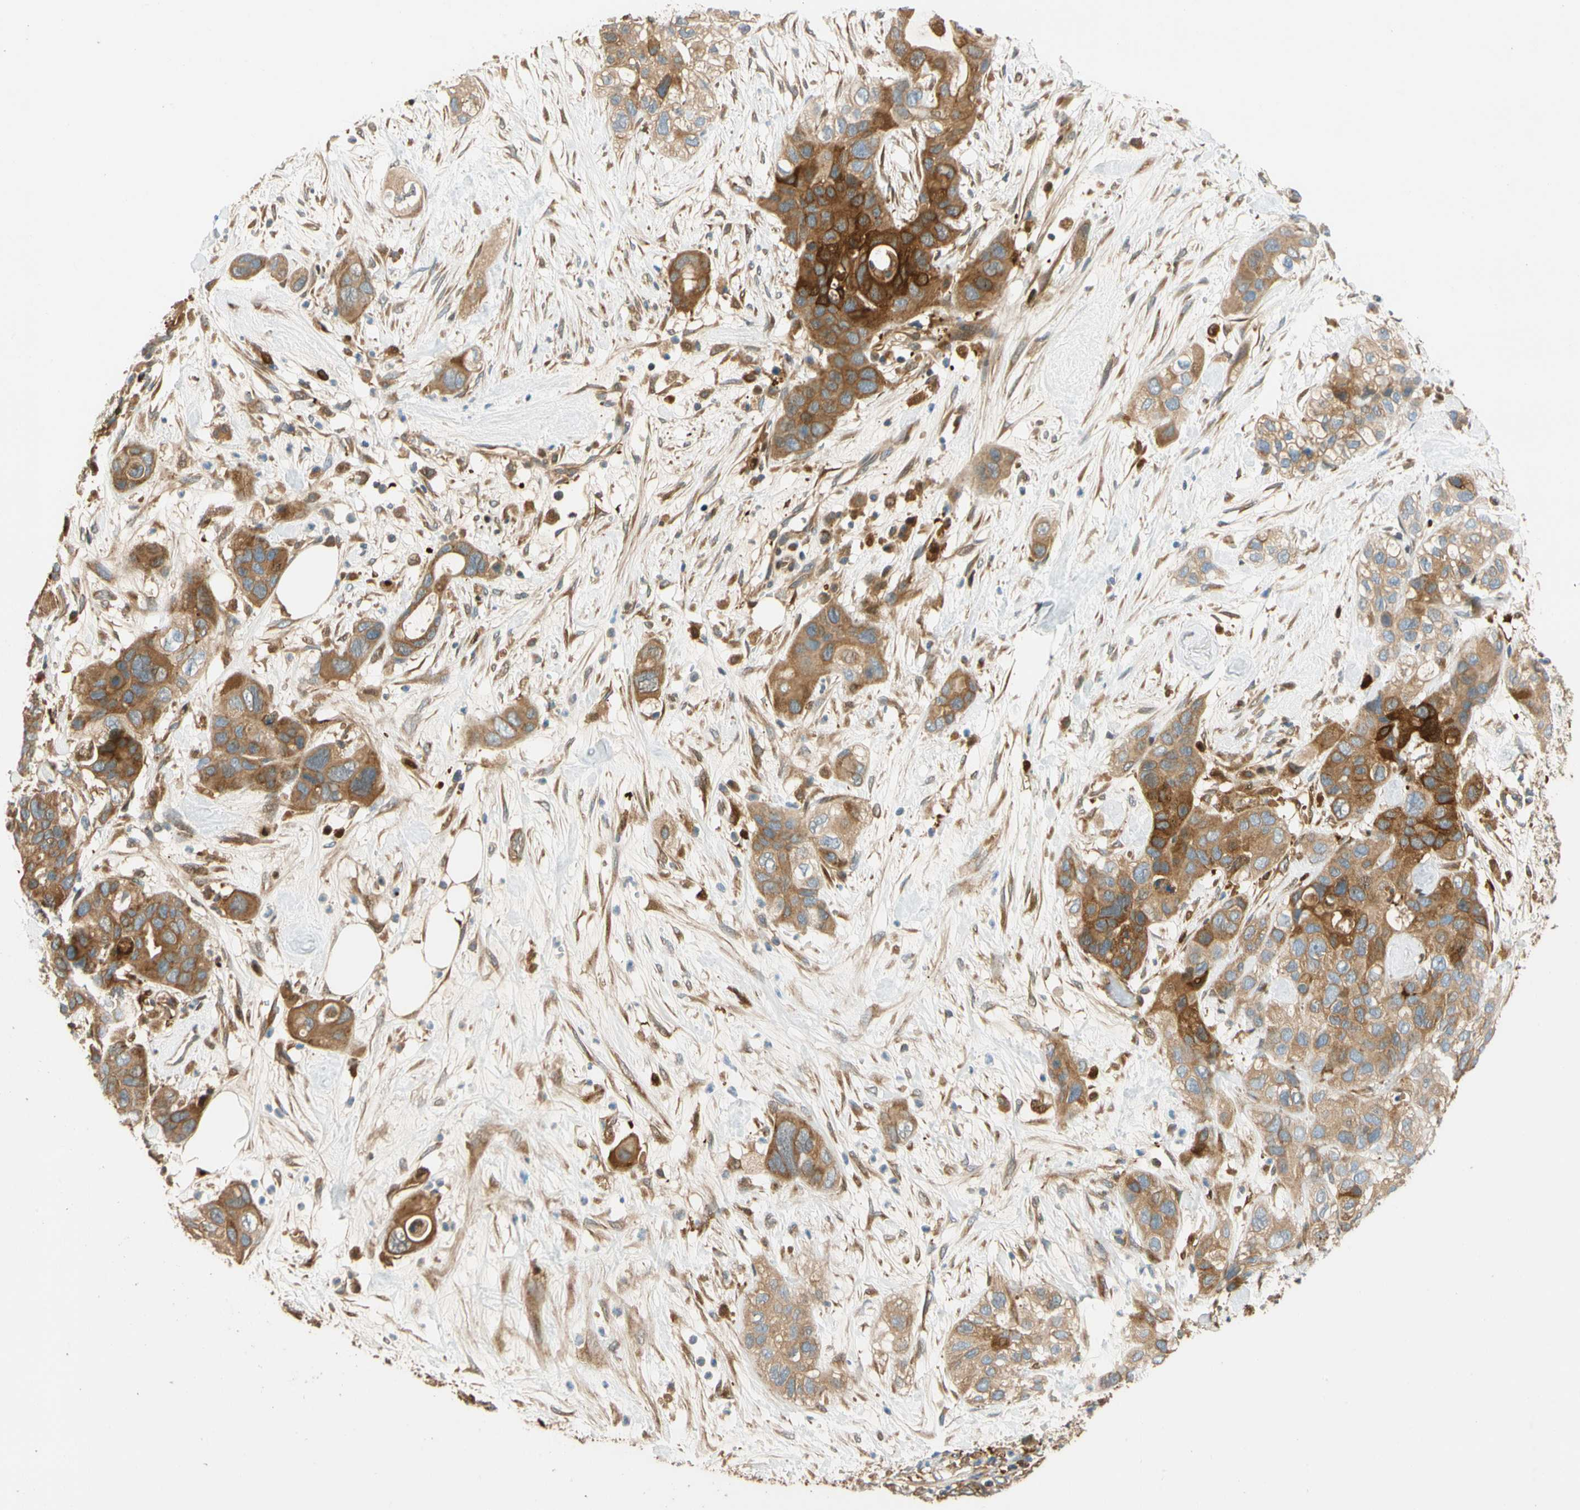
{"staining": {"intensity": "strong", "quantity": ">75%", "location": "cytoplasmic/membranous"}, "tissue": "pancreatic cancer", "cell_type": "Tumor cells", "image_type": "cancer", "snomed": [{"axis": "morphology", "description": "Adenocarcinoma, NOS"}, {"axis": "topography", "description": "Pancreas"}], "caption": "The micrograph demonstrates a brown stain indicating the presence of a protein in the cytoplasmic/membranous of tumor cells in pancreatic cancer.", "gene": "PARP14", "patient": {"sex": "female", "age": 71}}